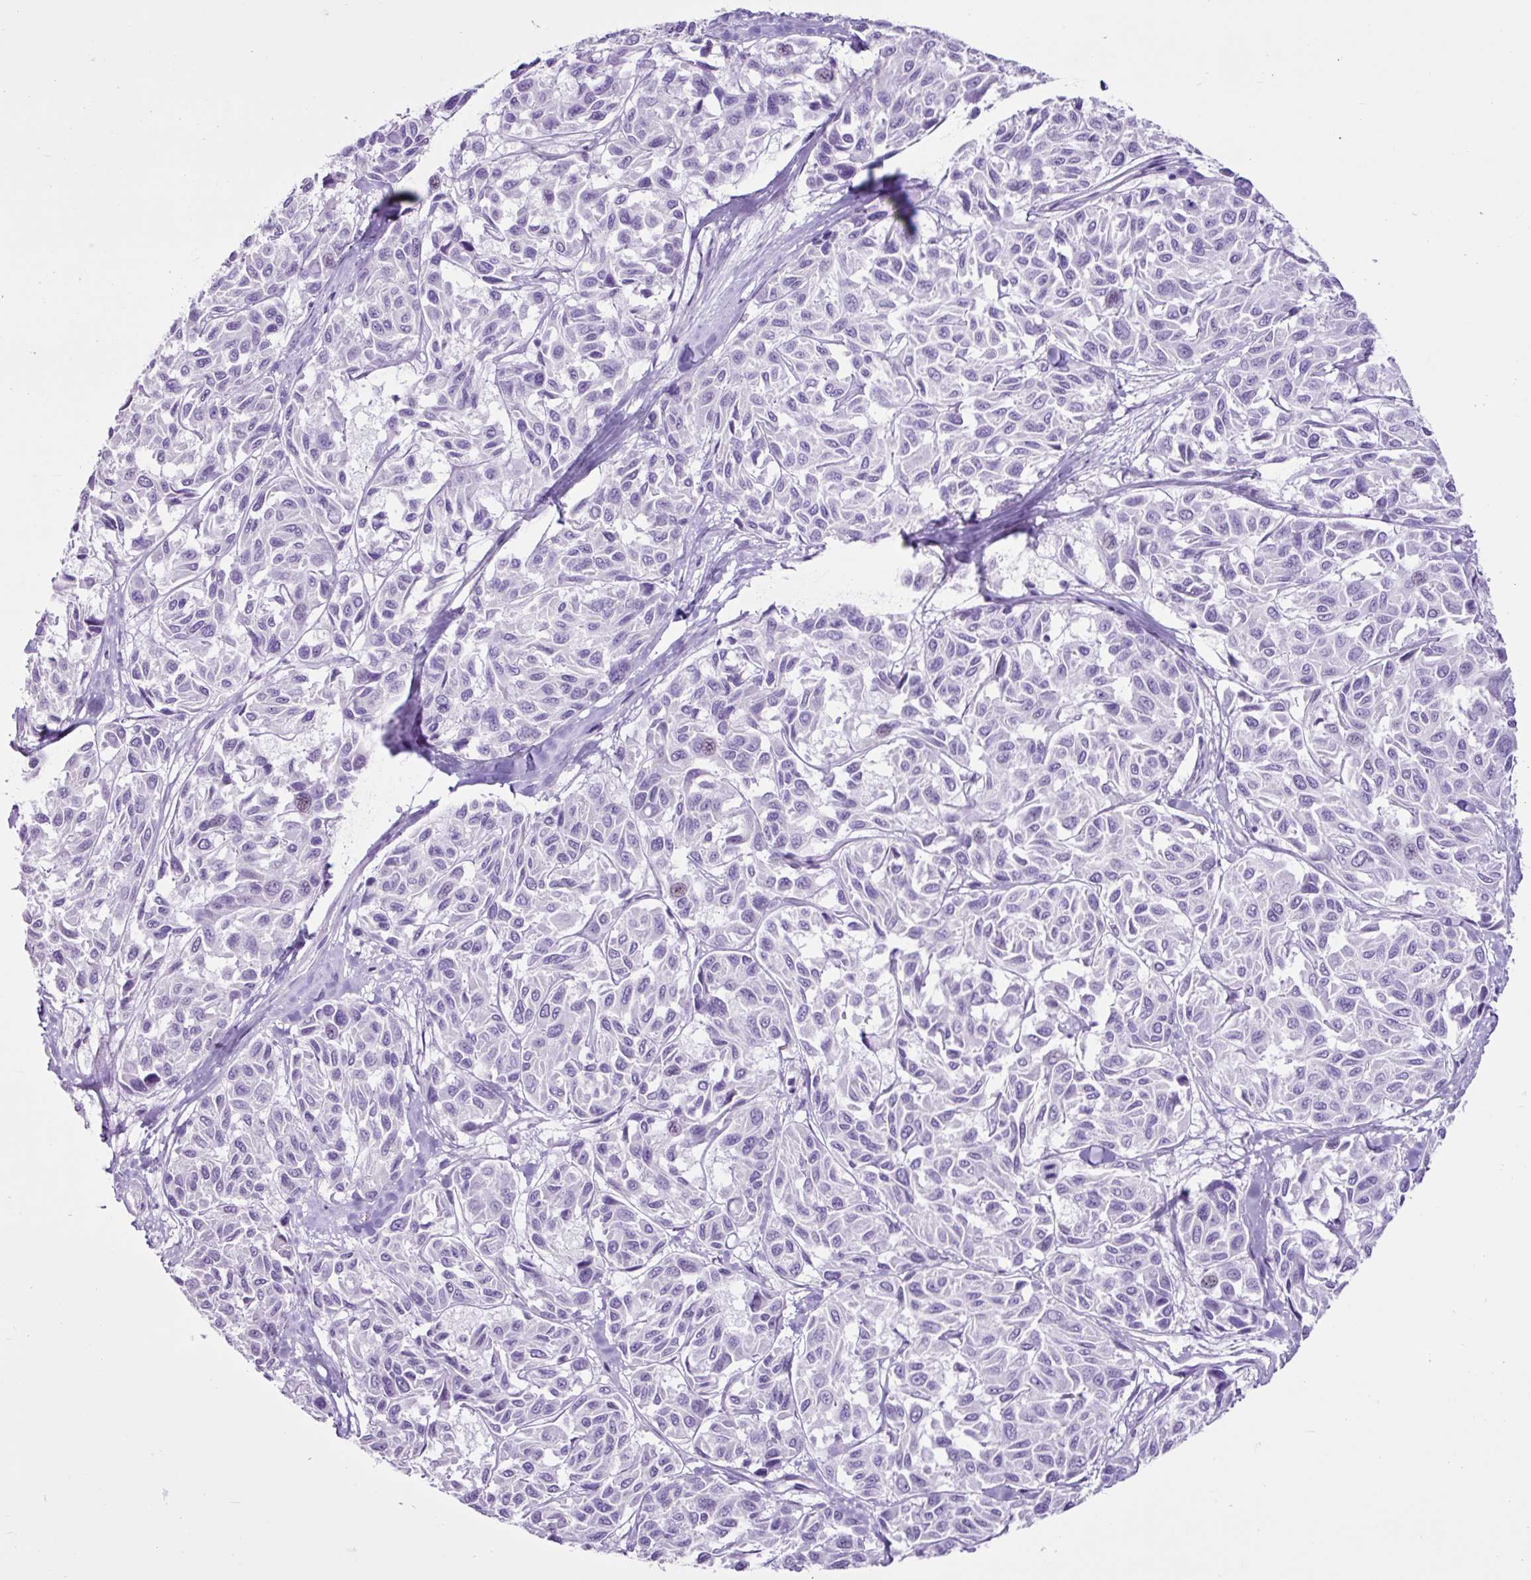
{"staining": {"intensity": "negative", "quantity": "none", "location": "none"}, "tissue": "melanoma", "cell_type": "Tumor cells", "image_type": "cancer", "snomed": [{"axis": "morphology", "description": "Malignant melanoma, NOS"}, {"axis": "topography", "description": "Skin"}], "caption": "Tumor cells show no significant protein expression in malignant melanoma.", "gene": "PGR", "patient": {"sex": "female", "age": 66}}